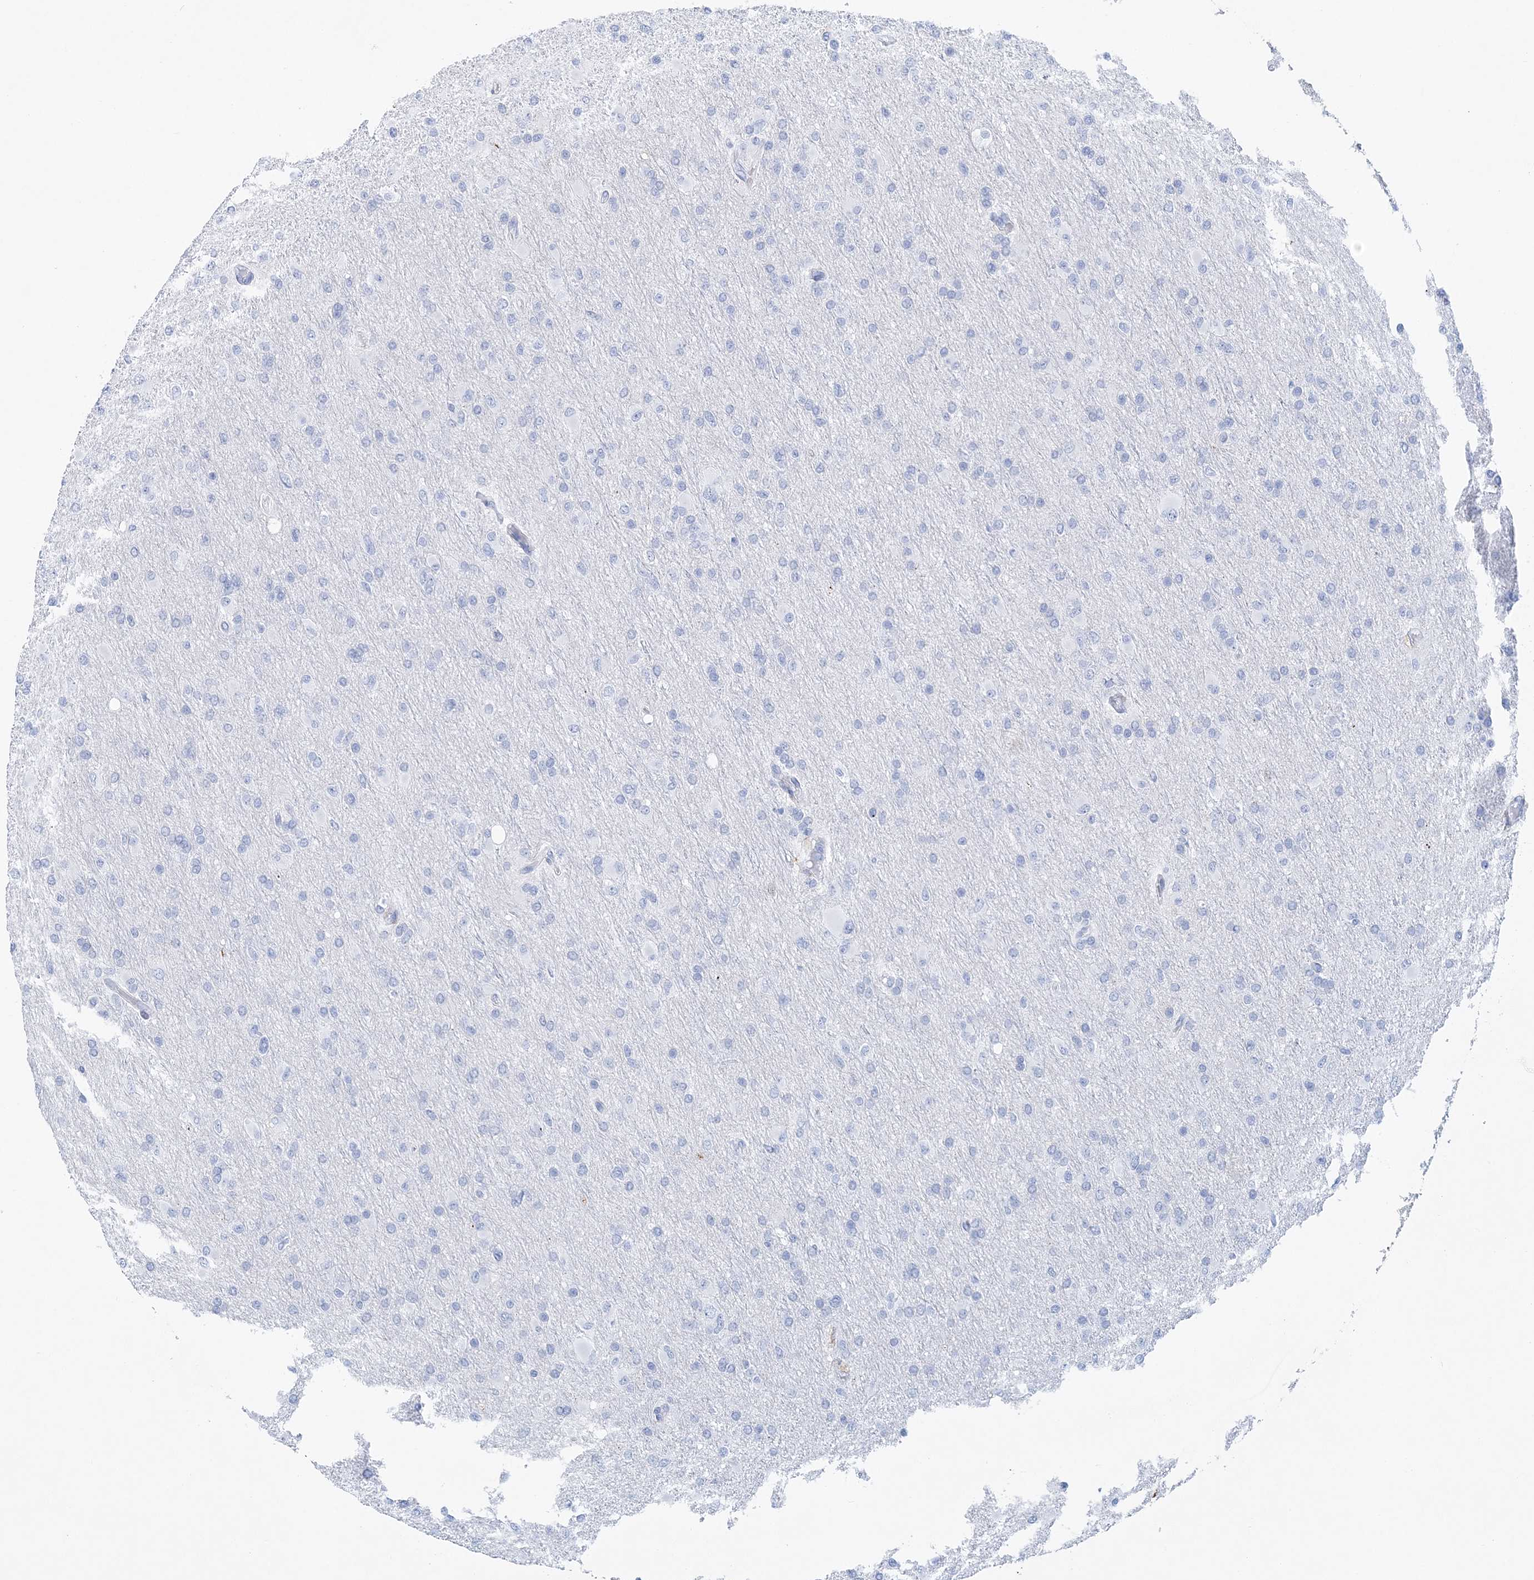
{"staining": {"intensity": "negative", "quantity": "none", "location": "none"}, "tissue": "glioma", "cell_type": "Tumor cells", "image_type": "cancer", "snomed": [{"axis": "morphology", "description": "Glioma, malignant, High grade"}, {"axis": "topography", "description": "Cerebral cortex"}], "caption": "IHC histopathology image of neoplastic tissue: human glioma stained with DAB shows no significant protein positivity in tumor cells.", "gene": "NKX6-1", "patient": {"sex": "female", "age": 36}}